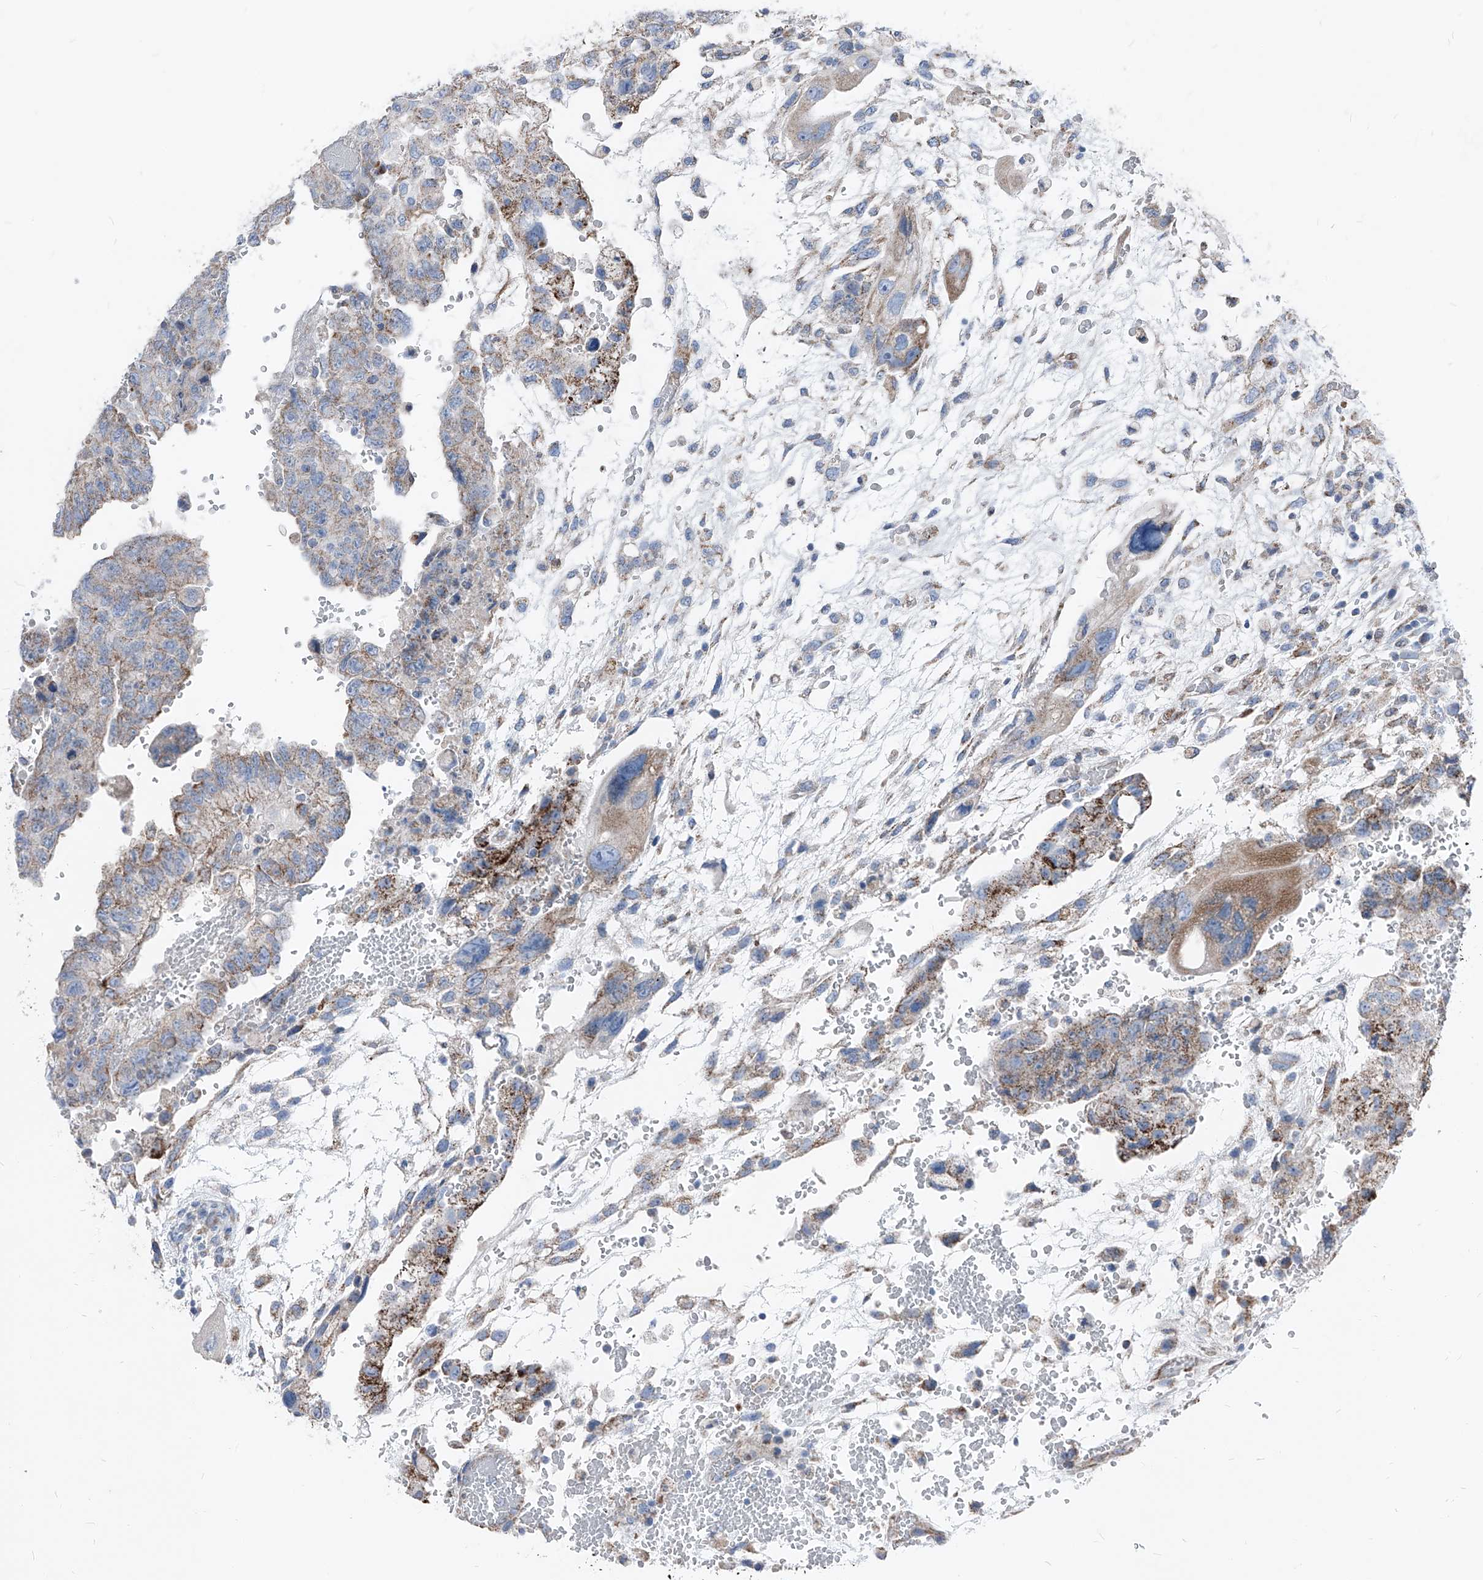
{"staining": {"intensity": "moderate", "quantity": "25%-75%", "location": "cytoplasmic/membranous"}, "tissue": "testis cancer", "cell_type": "Tumor cells", "image_type": "cancer", "snomed": [{"axis": "morphology", "description": "Carcinoma, Embryonal, NOS"}, {"axis": "topography", "description": "Testis"}], "caption": "A photomicrograph of testis cancer stained for a protein demonstrates moderate cytoplasmic/membranous brown staining in tumor cells. (brown staining indicates protein expression, while blue staining denotes nuclei).", "gene": "AGPS", "patient": {"sex": "male", "age": 36}}